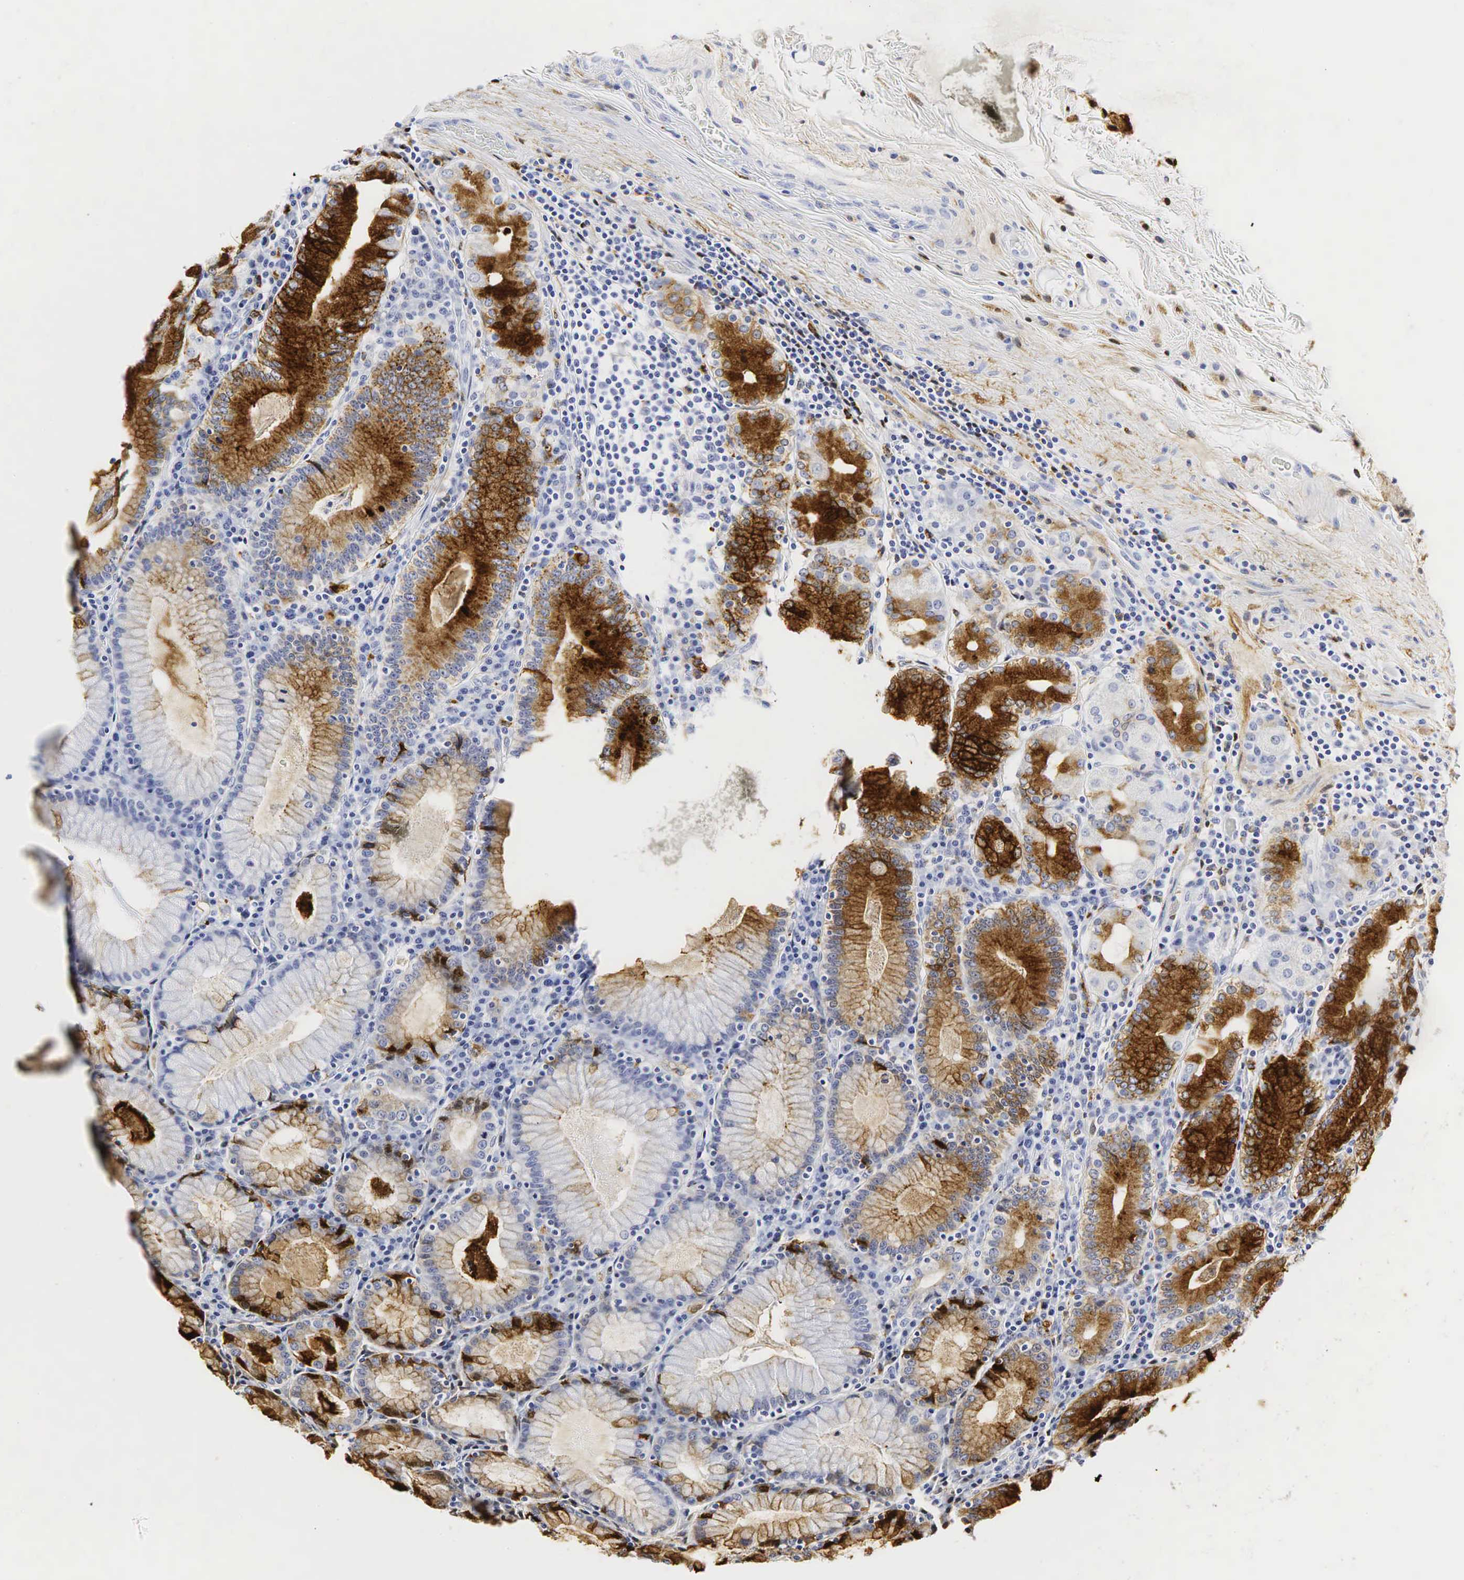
{"staining": {"intensity": "strong", "quantity": "25%-75%", "location": "cytoplasmic/membranous"}, "tissue": "stomach", "cell_type": "Glandular cells", "image_type": "normal", "snomed": [{"axis": "morphology", "description": "Normal tissue, NOS"}, {"axis": "topography", "description": "Stomach, lower"}], "caption": "This photomicrograph shows IHC staining of benign human stomach, with high strong cytoplasmic/membranous expression in about 25%-75% of glandular cells.", "gene": "LYZ", "patient": {"sex": "female", "age": 43}}